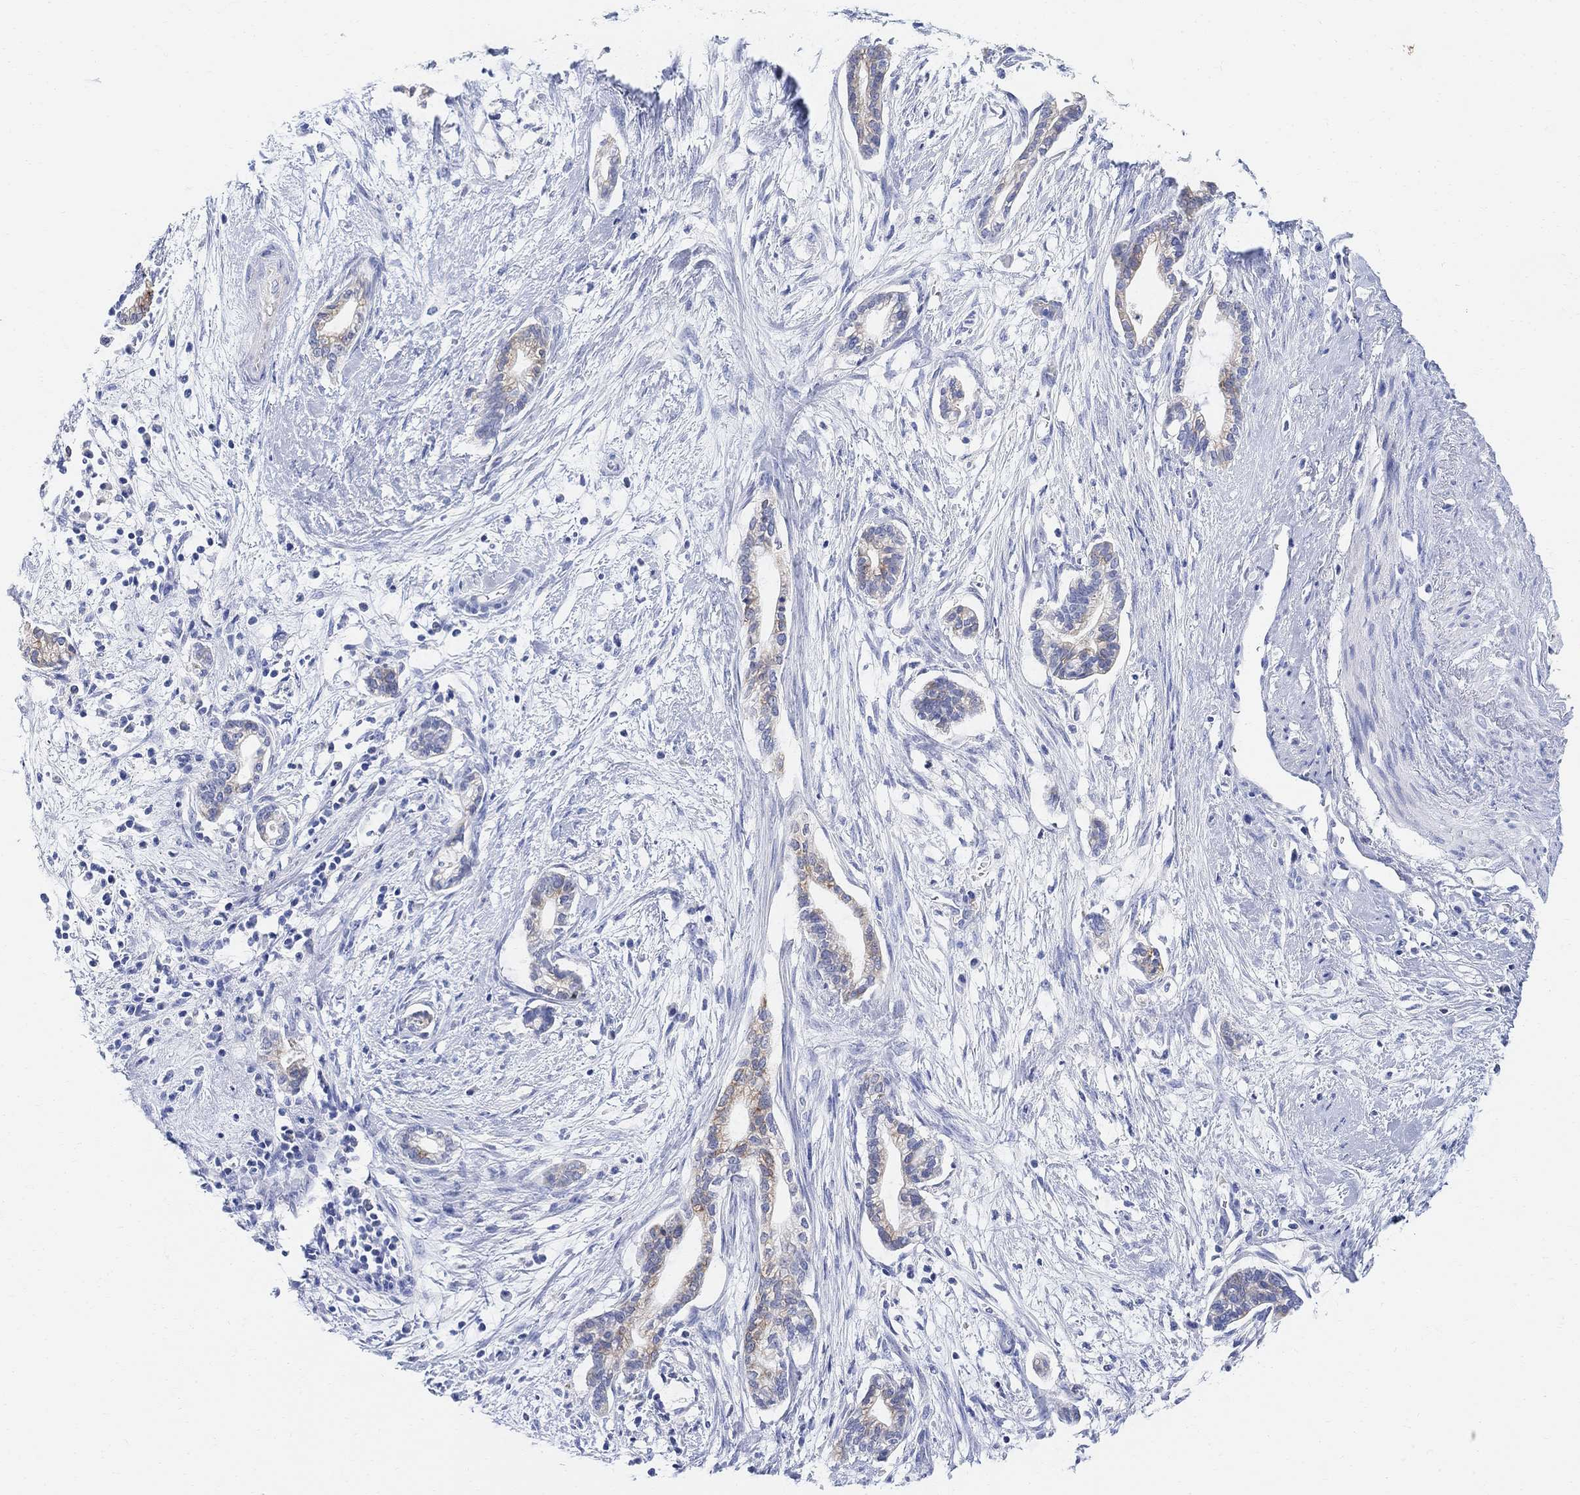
{"staining": {"intensity": "moderate", "quantity": "<25%", "location": "cytoplasmic/membranous"}, "tissue": "cervical cancer", "cell_type": "Tumor cells", "image_type": "cancer", "snomed": [{"axis": "morphology", "description": "Adenocarcinoma, NOS"}, {"axis": "topography", "description": "Cervix"}], "caption": "Adenocarcinoma (cervical) tissue displays moderate cytoplasmic/membranous expression in approximately <25% of tumor cells, visualized by immunohistochemistry.", "gene": "RETNLB", "patient": {"sex": "female", "age": 62}}